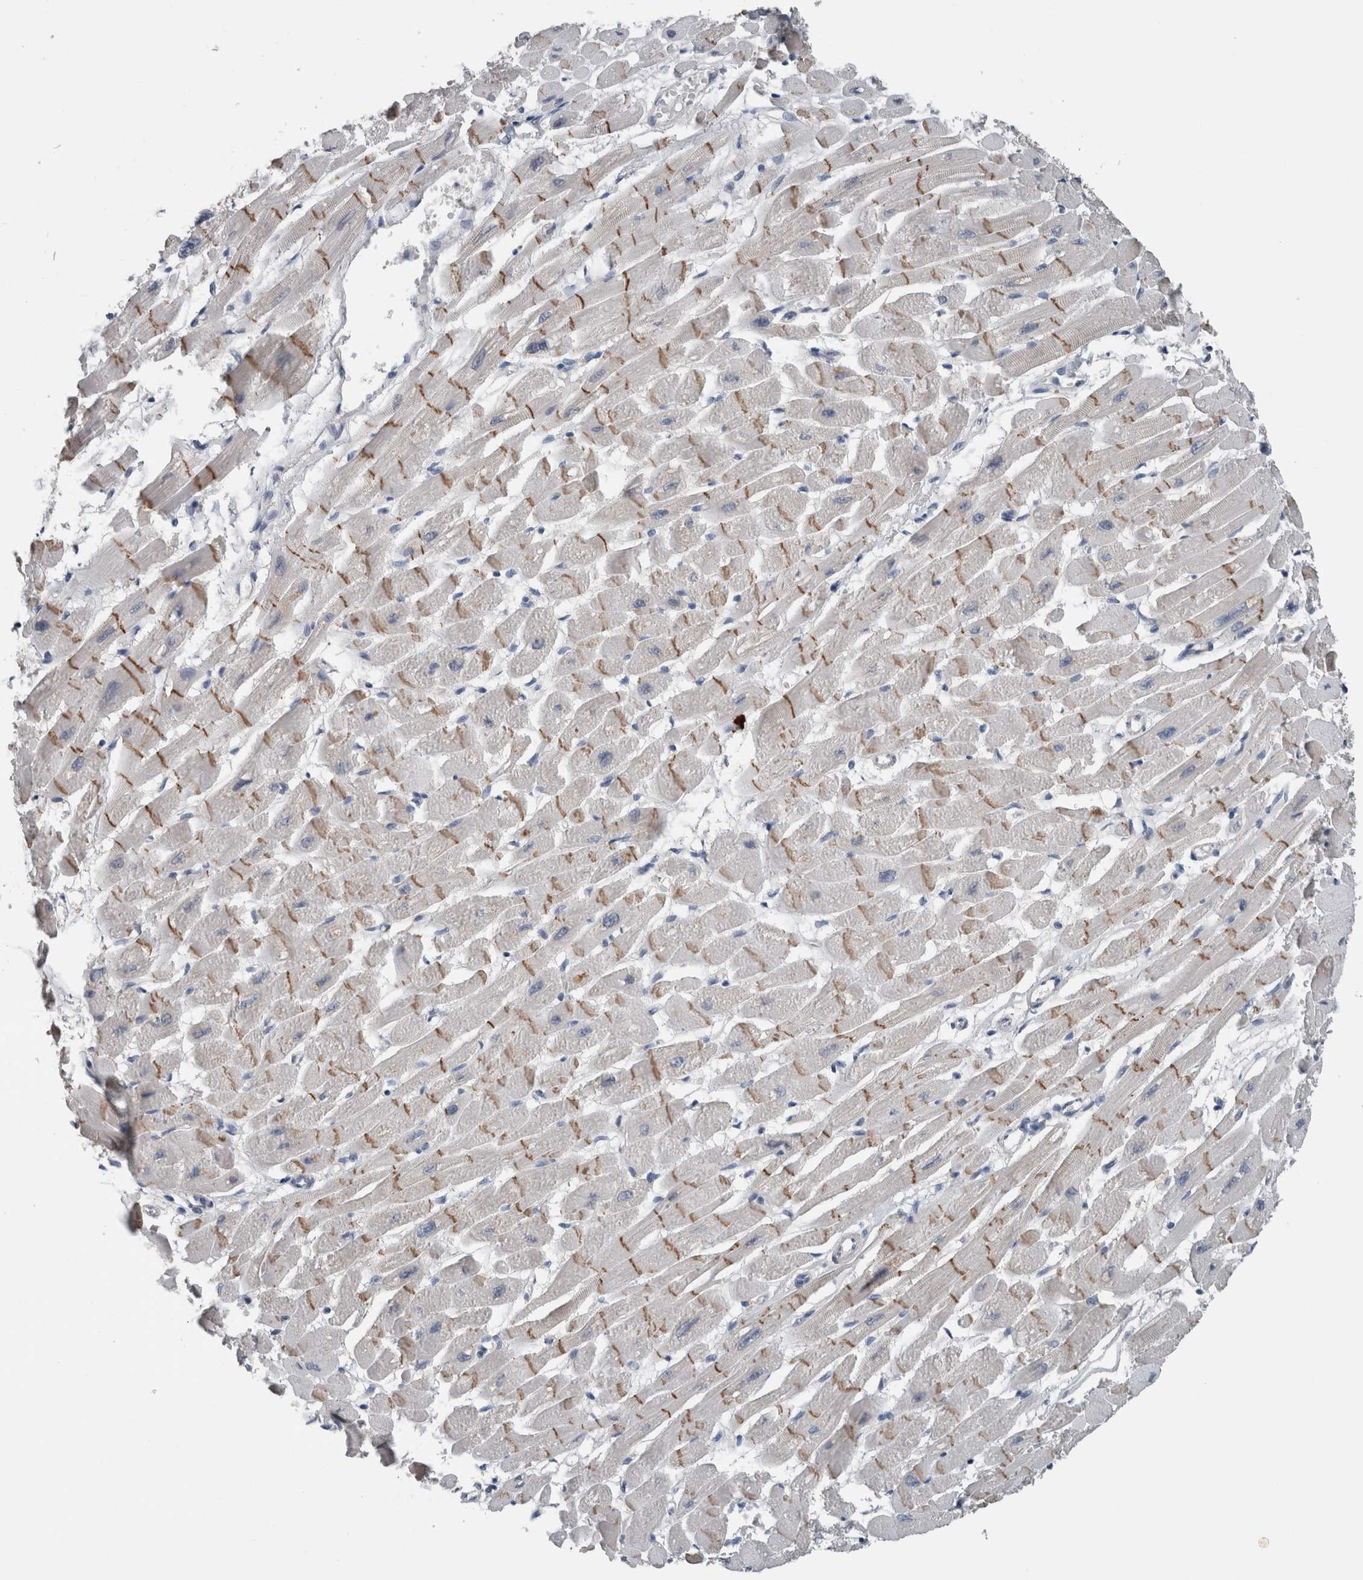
{"staining": {"intensity": "moderate", "quantity": "25%-75%", "location": "cytoplasmic/membranous"}, "tissue": "heart muscle", "cell_type": "Cardiomyocytes", "image_type": "normal", "snomed": [{"axis": "morphology", "description": "Normal tissue, NOS"}, {"axis": "topography", "description": "Heart"}], "caption": "A histopathology image showing moderate cytoplasmic/membranous staining in approximately 25%-75% of cardiomyocytes in unremarkable heart muscle, as visualized by brown immunohistochemical staining.", "gene": "CRNN", "patient": {"sex": "female", "age": 54}}